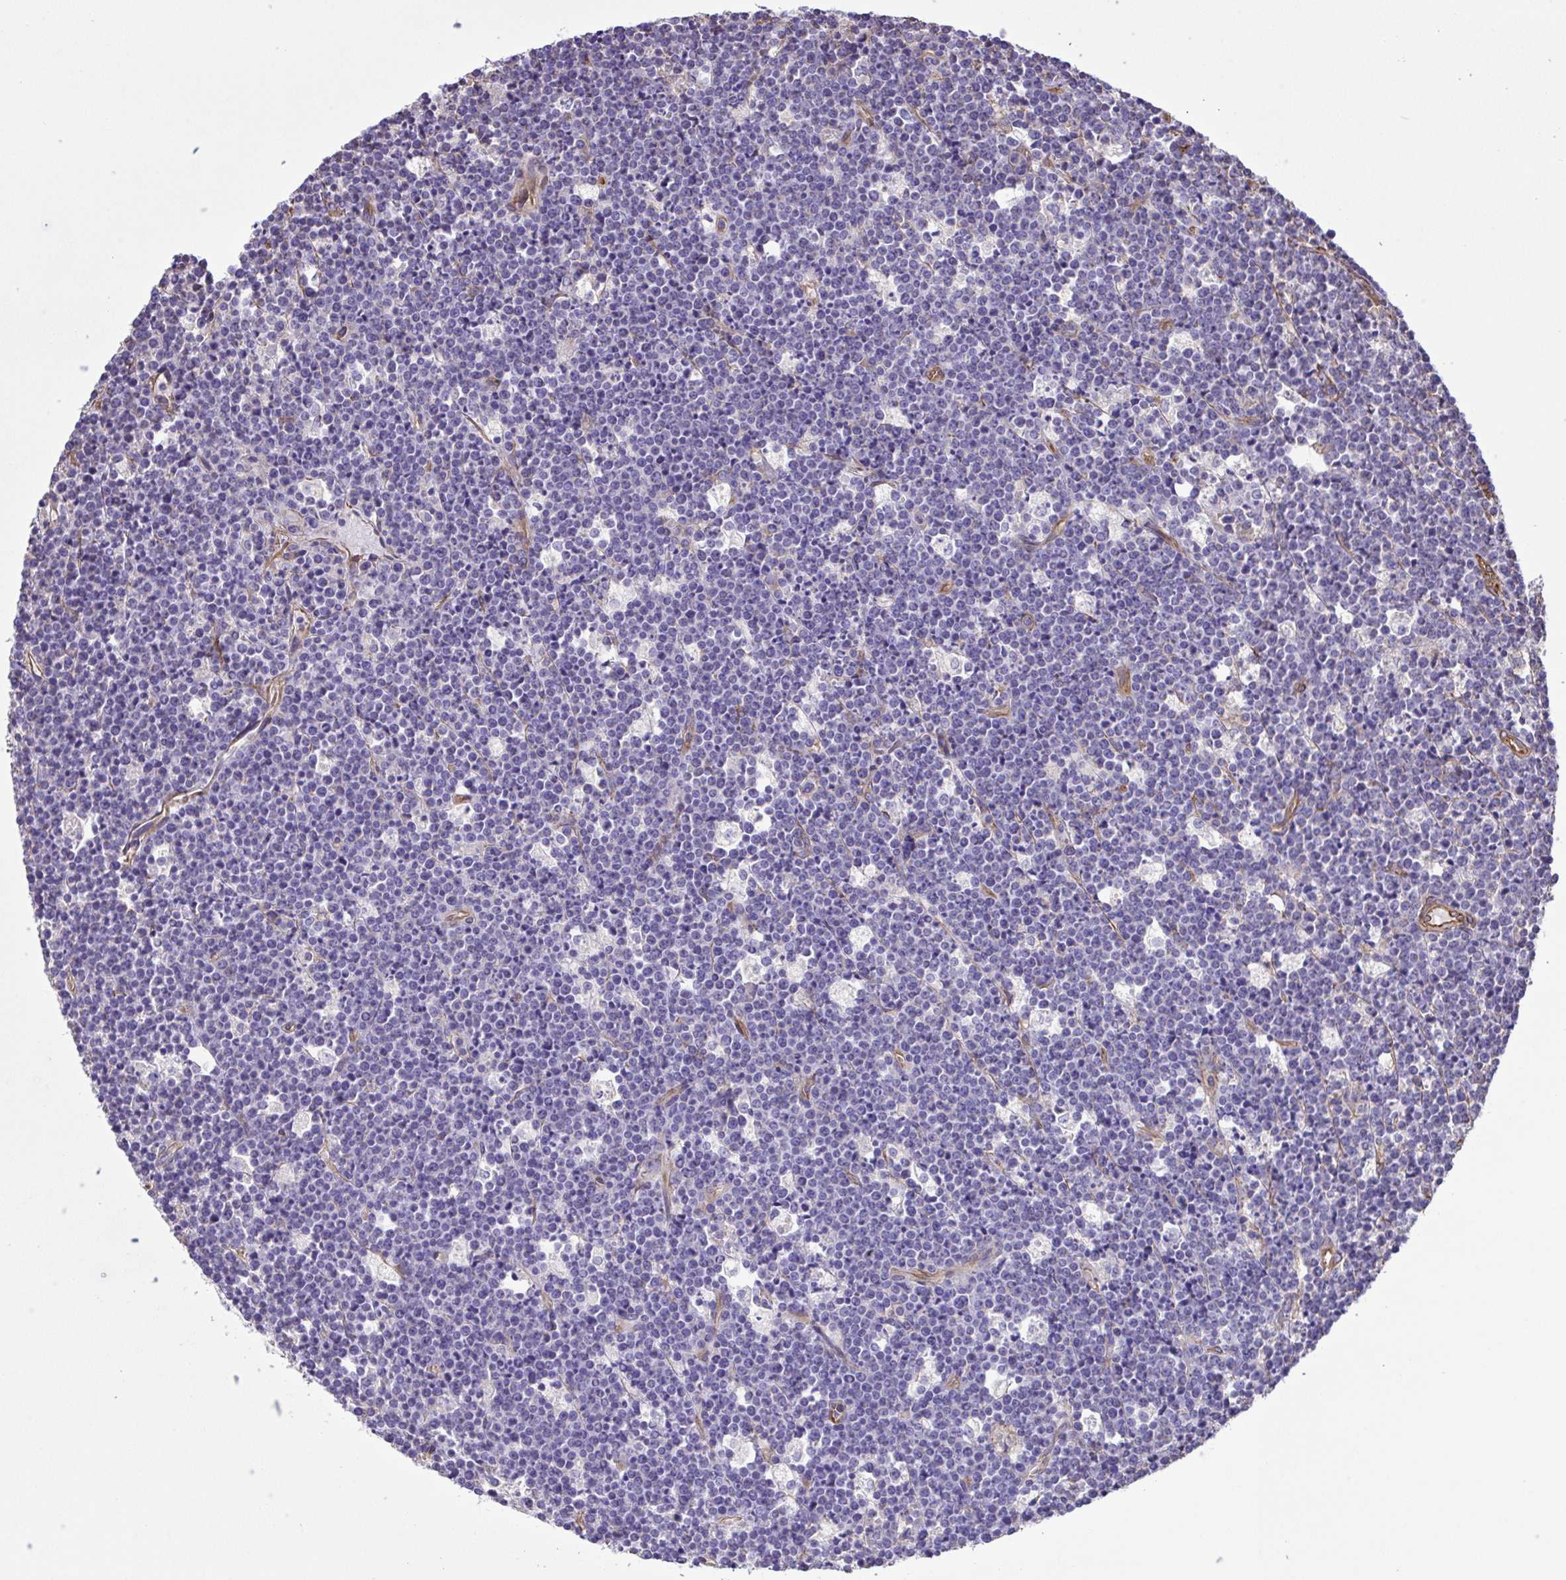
{"staining": {"intensity": "negative", "quantity": "none", "location": "none"}, "tissue": "lymphoma", "cell_type": "Tumor cells", "image_type": "cancer", "snomed": [{"axis": "morphology", "description": "Malignant lymphoma, non-Hodgkin's type, High grade"}, {"axis": "topography", "description": "Ovary"}], "caption": "DAB immunohistochemical staining of human malignant lymphoma, non-Hodgkin's type (high-grade) displays no significant expression in tumor cells.", "gene": "FLT1", "patient": {"sex": "female", "age": 56}}